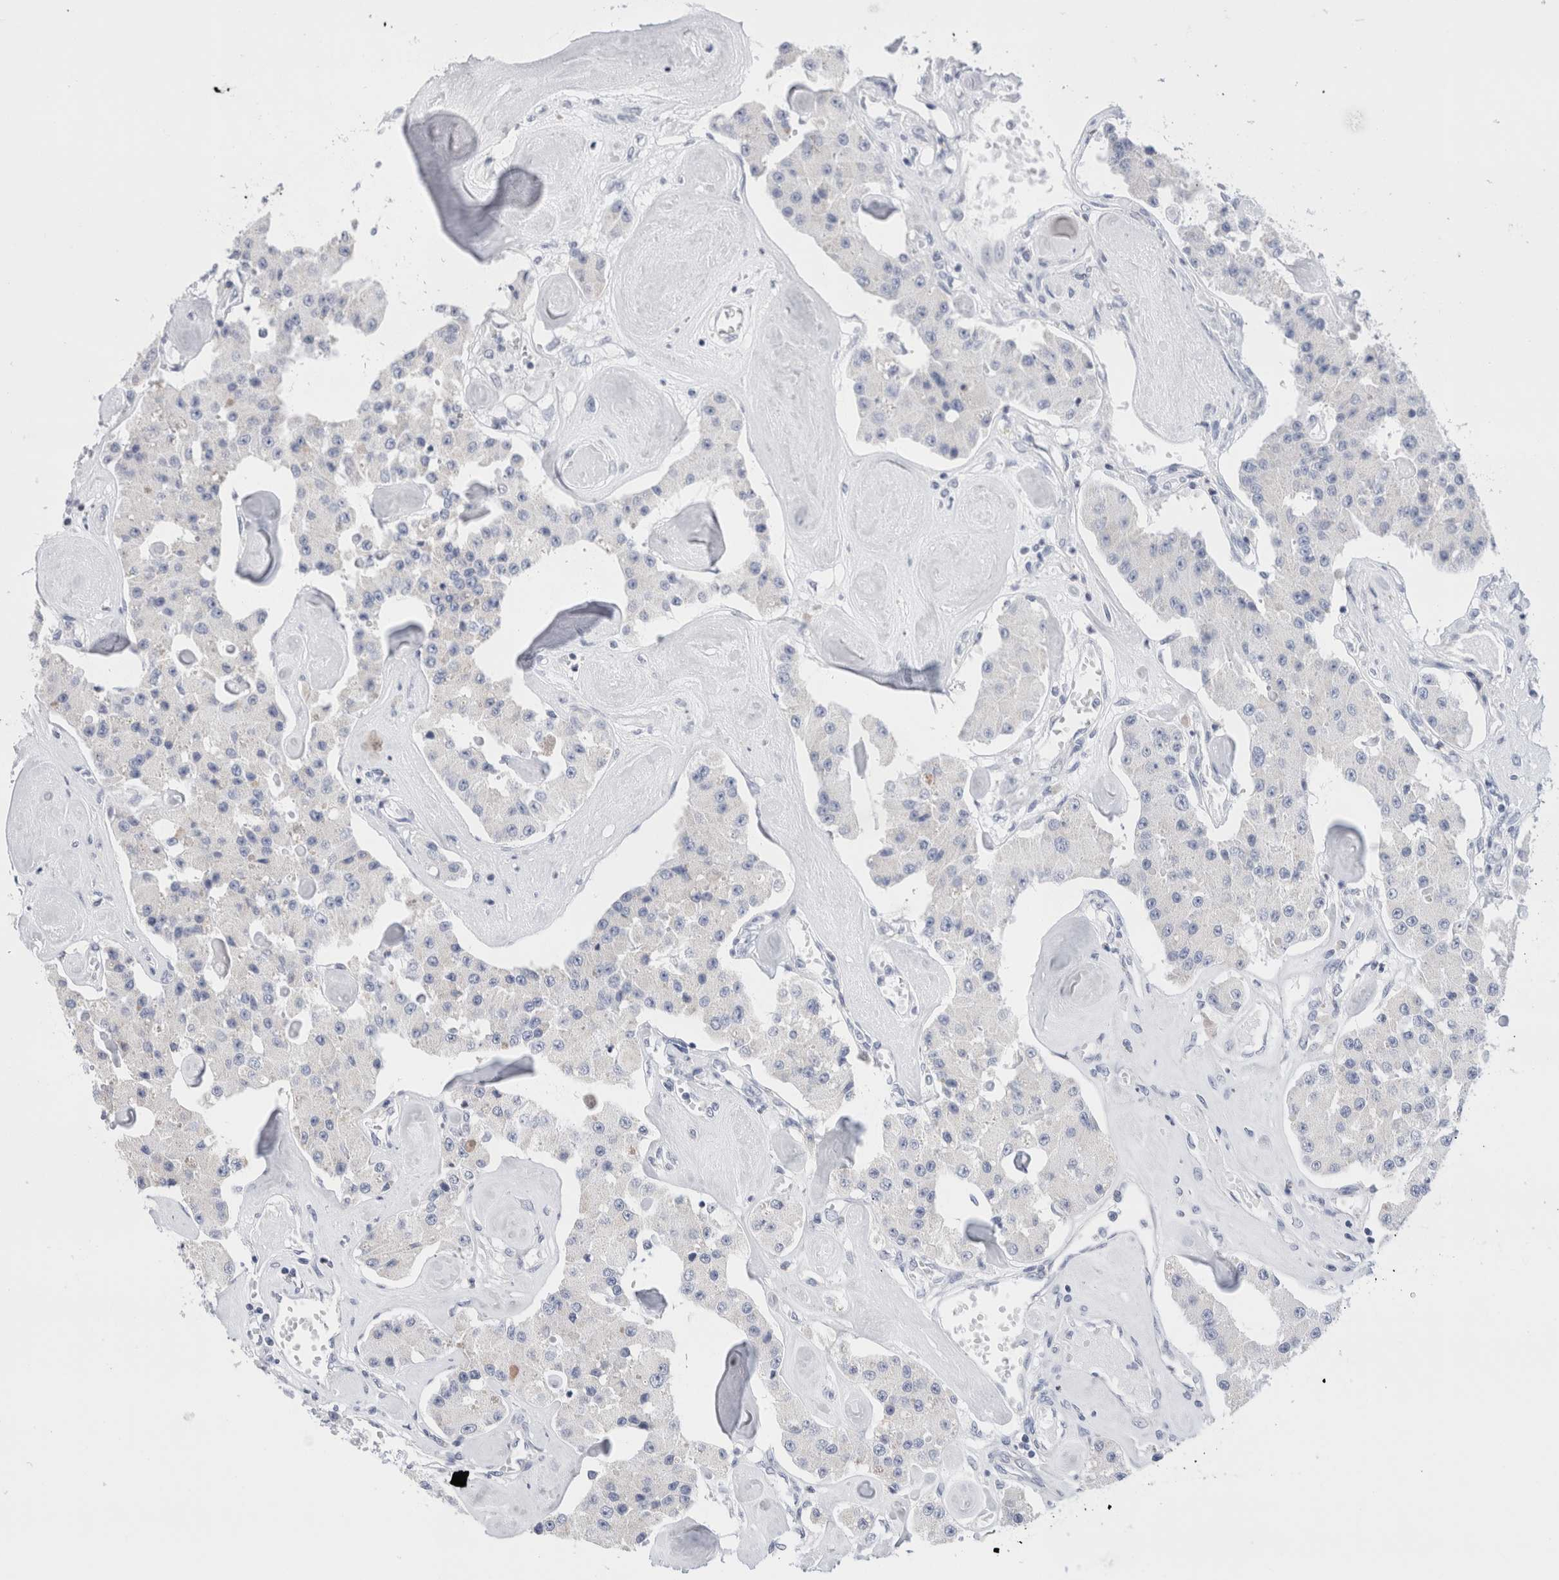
{"staining": {"intensity": "negative", "quantity": "none", "location": "none"}, "tissue": "carcinoid", "cell_type": "Tumor cells", "image_type": "cancer", "snomed": [{"axis": "morphology", "description": "Carcinoid, malignant, NOS"}, {"axis": "topography", "description": "Pancreas"}], "caption": "A photomicrograph of human carcinoid (malignant) is negative for staining in tumor cells.", "gene": "ECHDC2", "patient": {"sex": "male", "age": 41}}